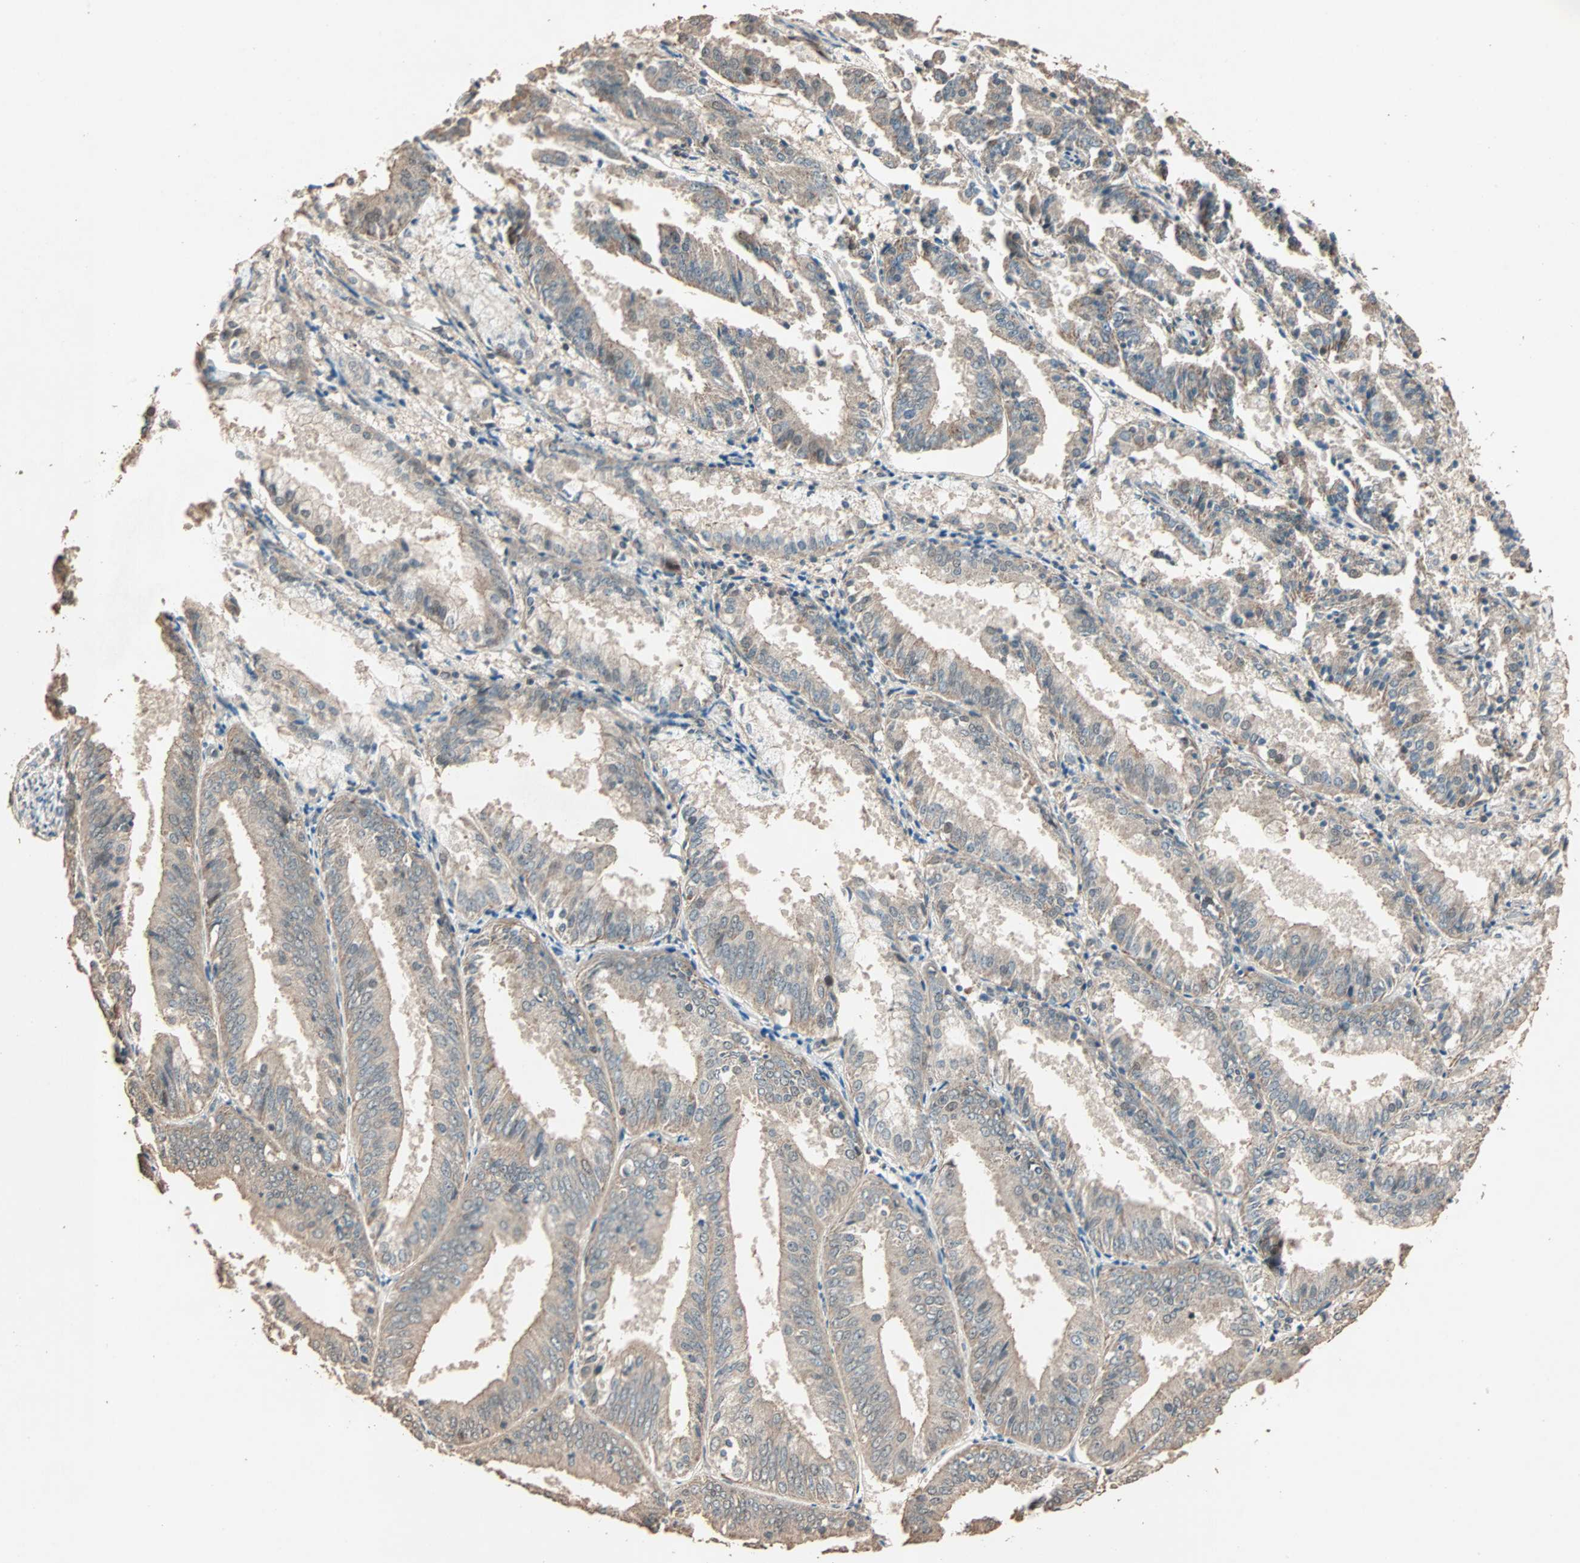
{"staining": {"intensity": "weak", "quantity": ">75%", "location": "cytoplasmic/membranous"}, "tissue": "endometrial cancer", "cell_type": "Tumor cells", "image_type": "cancer", "snomed": [{"axis": "morphology", "description": "Adenocarcinoma, NOS"}, {"axis": "topography", "description": "Endometrium"}], "caption": "DAB immunohistochemical staining of human endometrial cancer (adenocarcinoma) shows weak cytoplasmic/membranous protein positivity in approximately >75% of tumor cells.", "gene": "ZBTB33", "patient": {"sex": "female", "age": 63}}